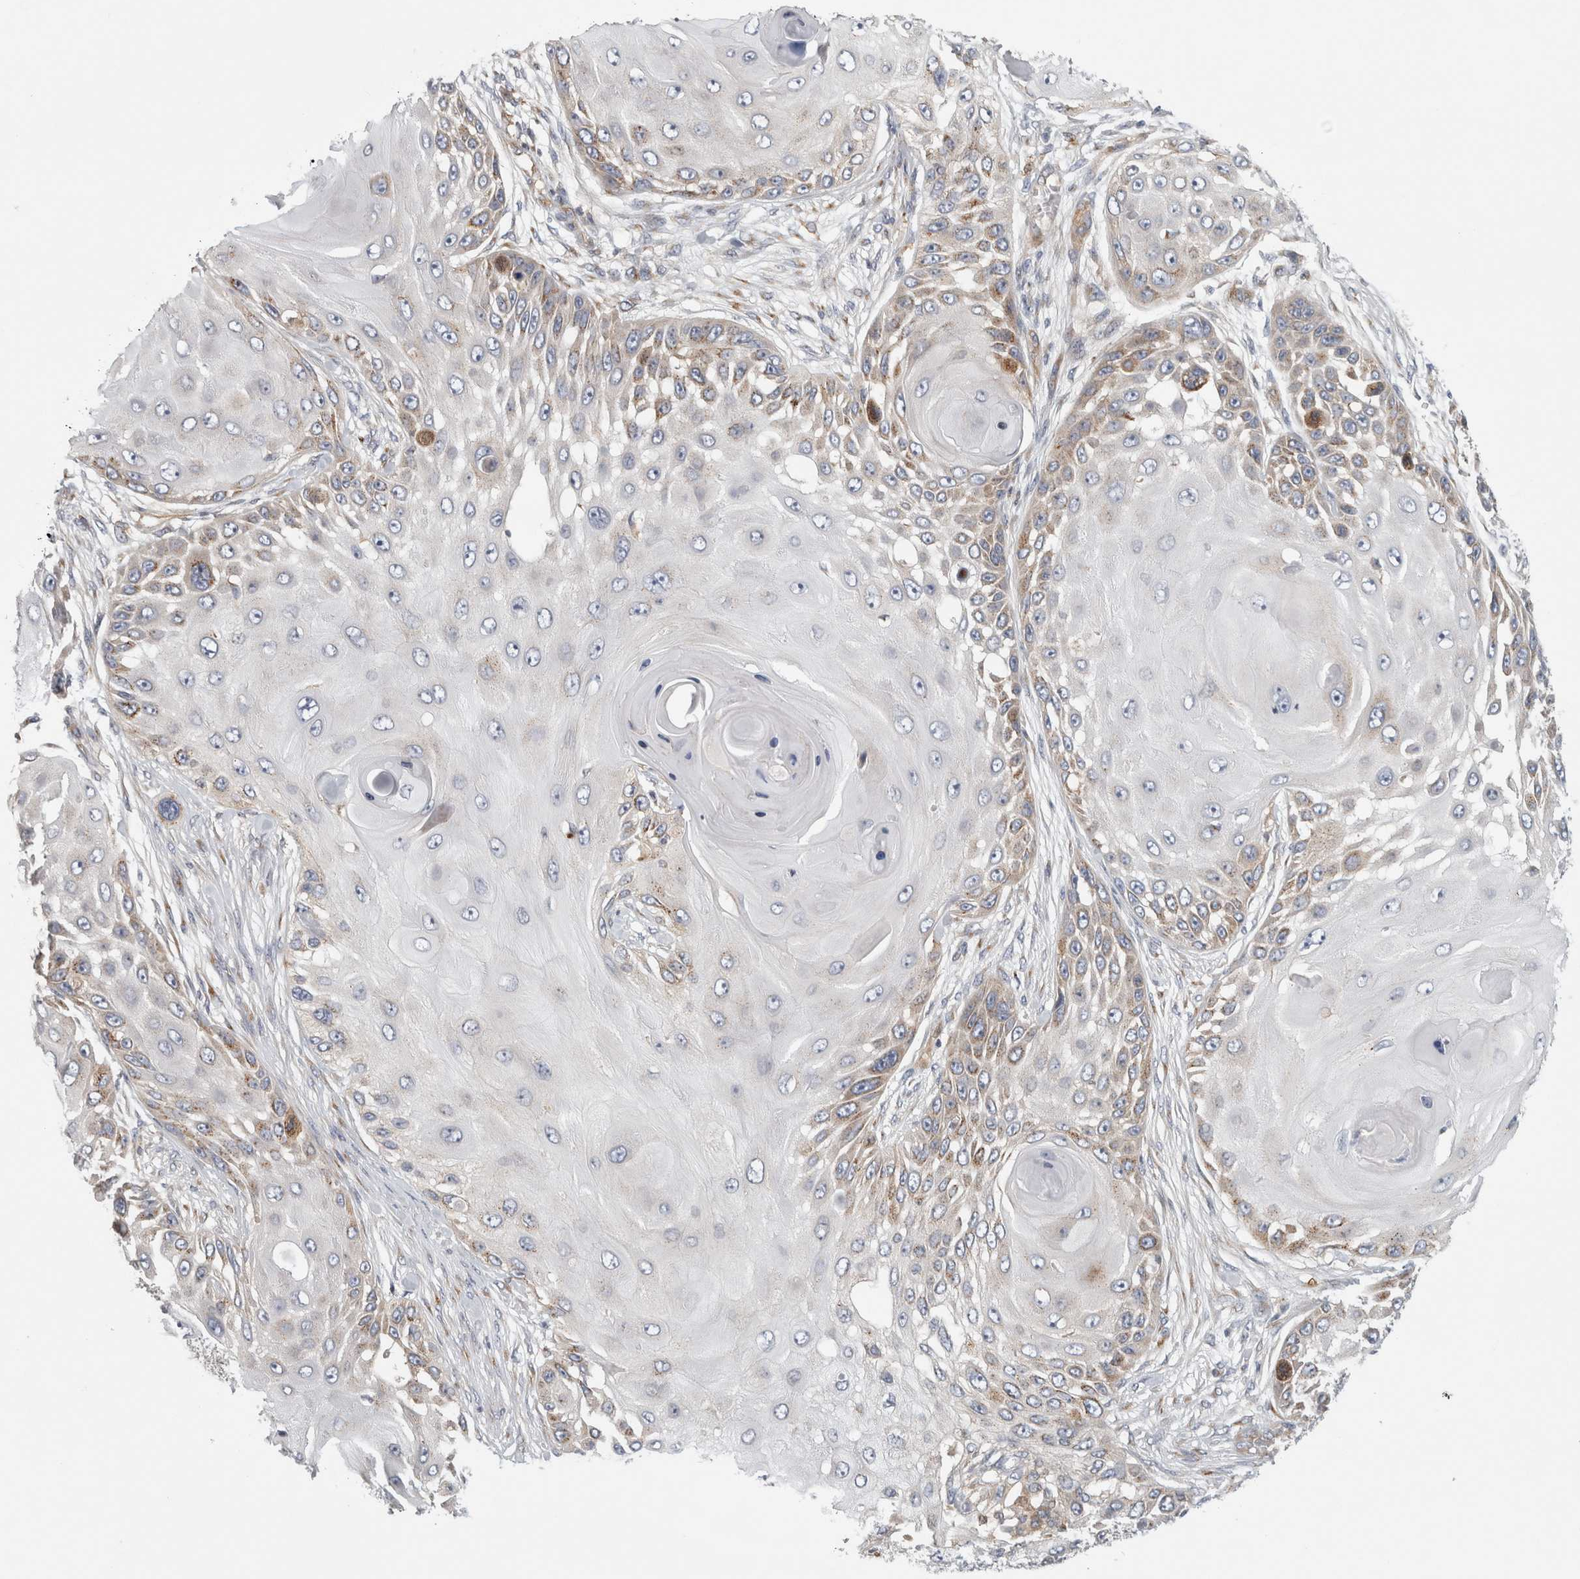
{"staining": {"intensity": "weak", "quantity": "<25%", "location": "cytoplasmic/membranous"}, "tissue": "skin cancer", "cell_type": "Tumor cells", "image_type": "cancer", "snomed": [{"axis": "morphology", "description": "Squamous cell carcinoma, NOS"}, {"axis": "topography", "description": "Skin"}], "caption": "High power microscopy image of an immunohistochemistry (IHC) photomicrograph of skin cancer (squamous cell carcinoma), revealing no significant positivity in tumor cells.", "gene": "PEX6", "patient": {"sex": "female", "age": 44}}